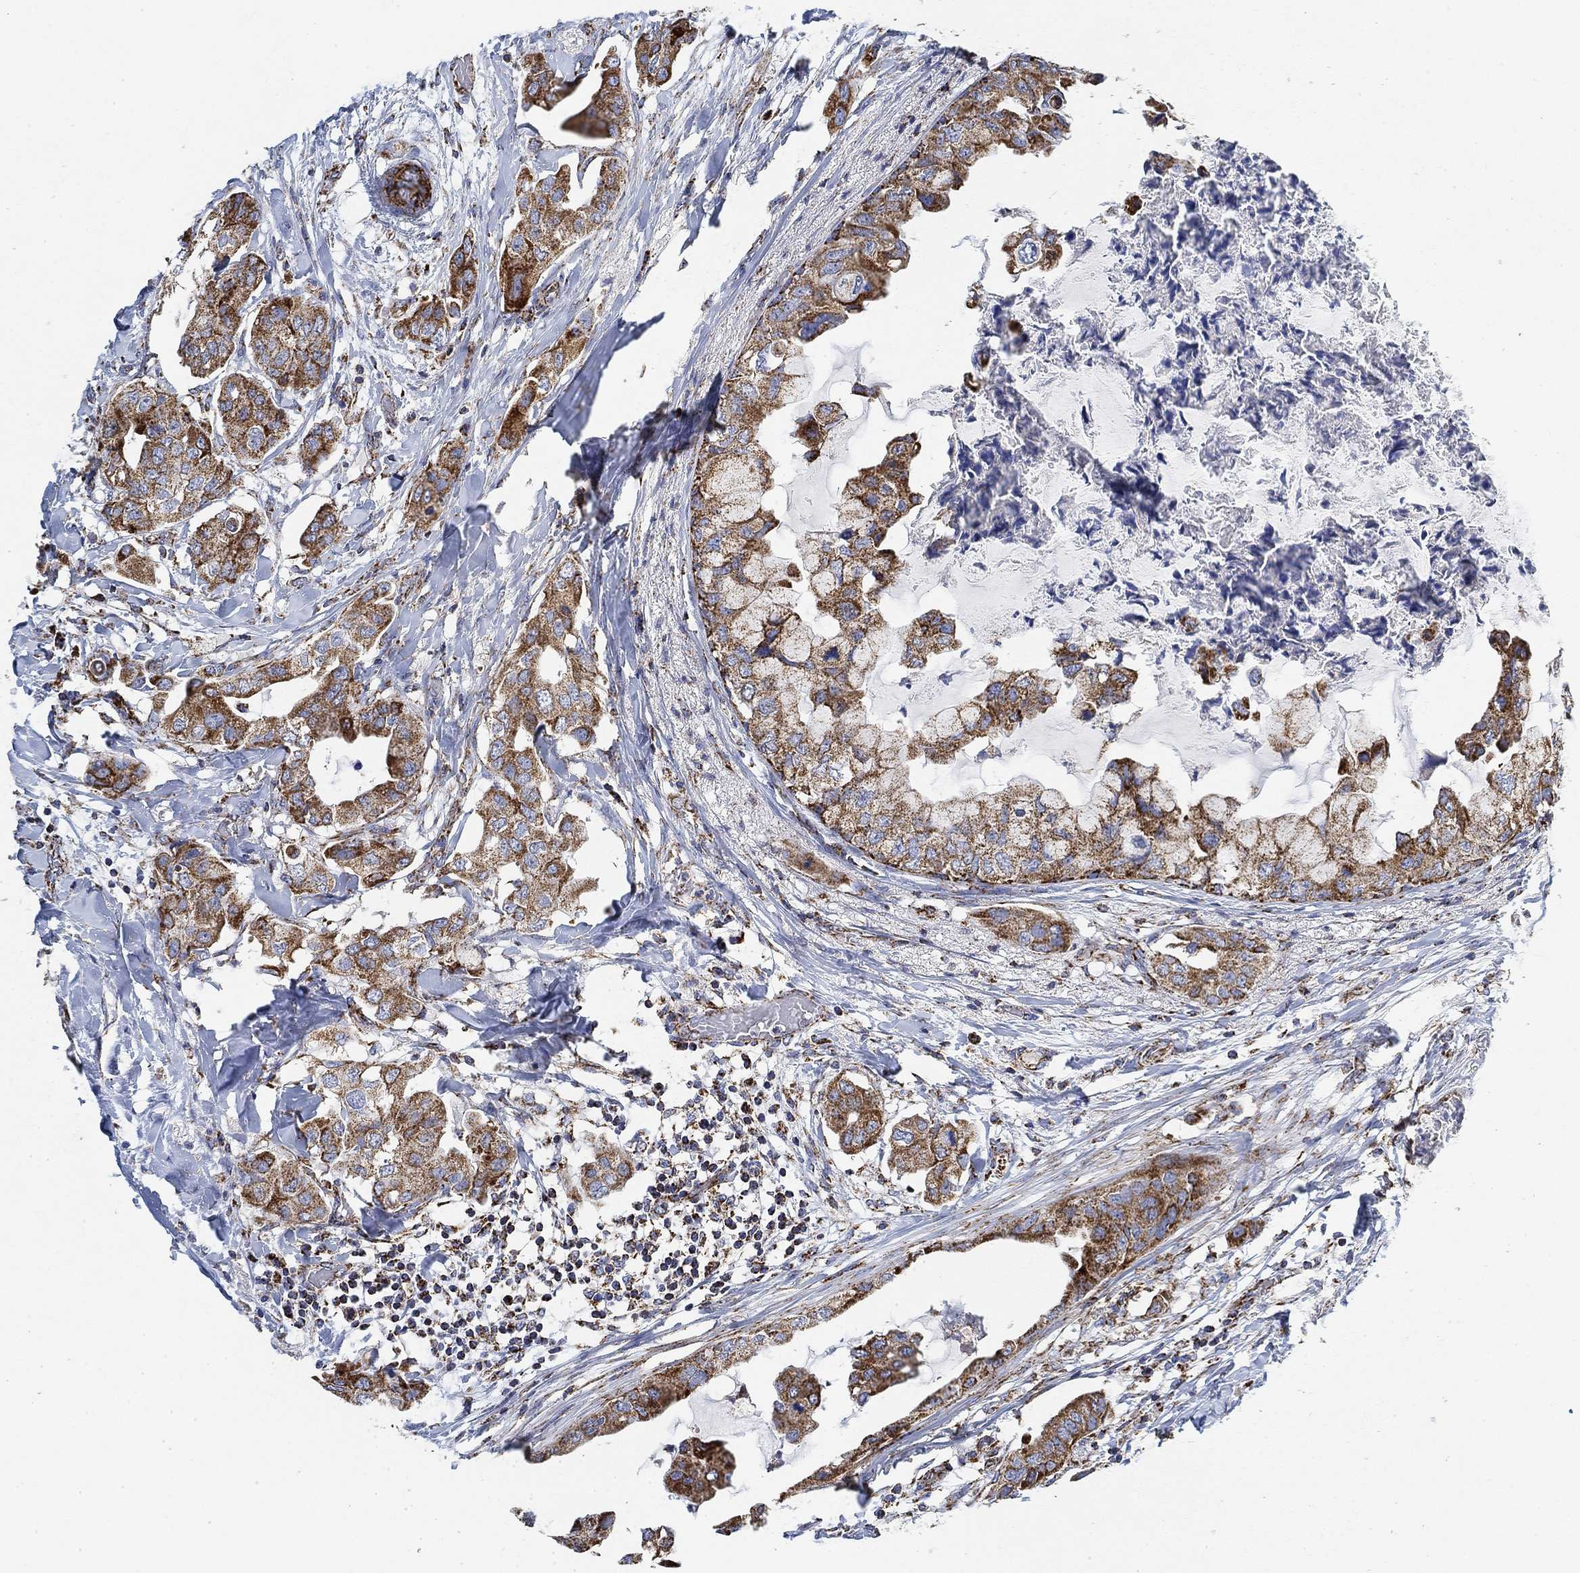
{"staining": {"intensity": "moderate", "quantity": "25%-75%", "location": "cytoplasmic/membranous"}, "tissue": "breast cancer", "cell_type": "Tumor cells", "image_type": "cancer", "snomed": [{"axis": "morphology", "description": "Normal tissue, NOS"}, {"axis": "morphology", "description": "Duct carcinoma"}, {"axis": "topography", "description": "Breast"}], "caption": "Breast cancer stained with immunohistochemistry demonstrates moderate cytoplasmic/membranous positivity in about 25%-75% of tumor cells.", "gene": "NDUFS3", "patient": {"sex": "female", "age": 40}}